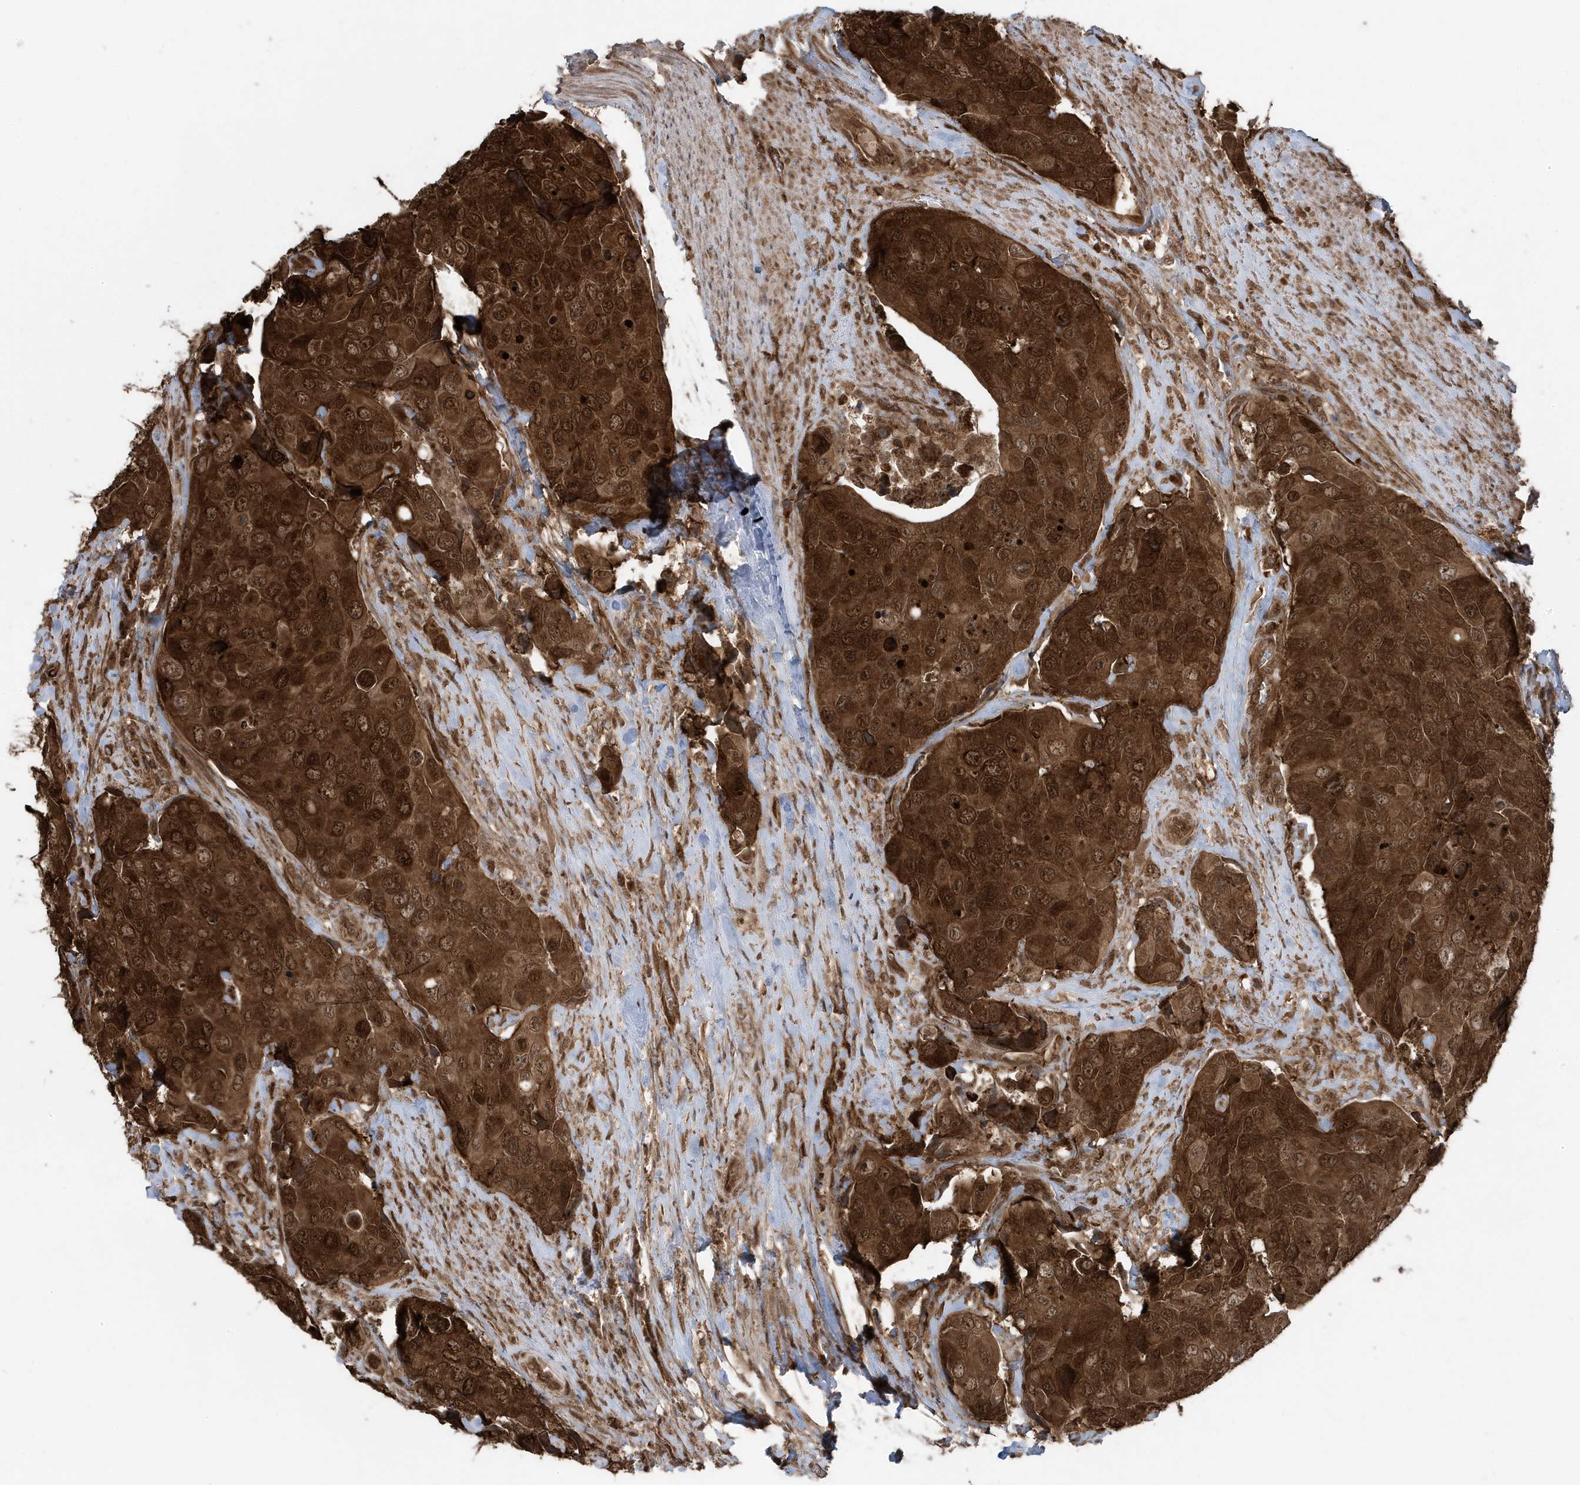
{"staining": {"intensity": "strong", "quantity": ">75%", "location": "cytoplasmic/membranous,nuclear"}, "tissue": "urothelial cancer", "cell_type": "Tumor cells", "image_type": "cancer", "snomed": [{"axis": "morphology", "description": "Urothelial carcinoma, High grade"}, {"axis": "topography", "description": "Urinary bladder"}], "caption": "Protein expression analysis of human urothelial cancer reveals strong cytoplasmic/membranous and nuclear expression in about >75% of tumor cells. The staining is performed using DAB brown chromogen to label protein expression. The nuclei are counter-stained blue using hematoxylin.", "gene": "MAPK1IP1L", "patient": {"sex": "male", "age": 74}}